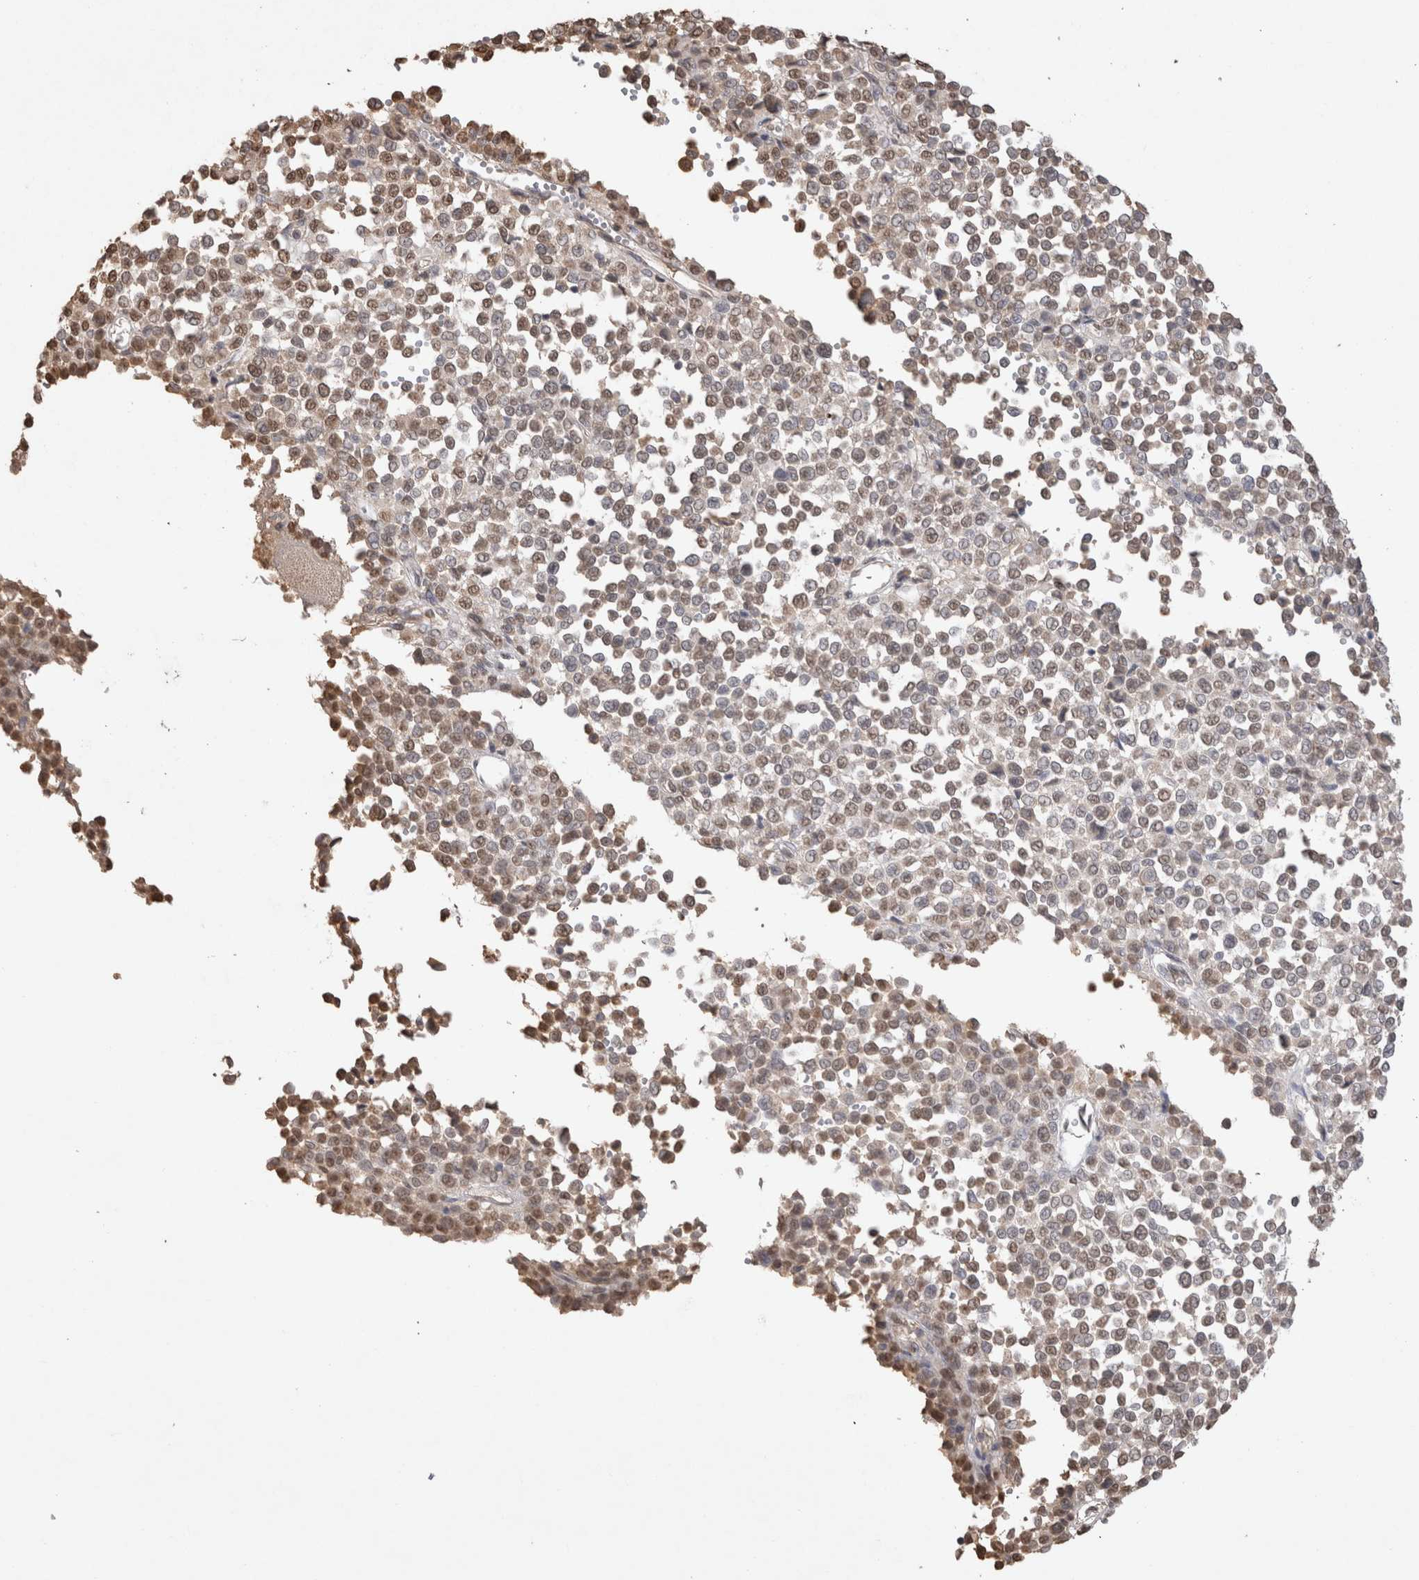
{"staining": {"intensity": "weak", "quantity": ">75%", "location": "nuclear"}, "tissue": "melanoma", "cell_type": "Tumor cells", "image_type": "cancer", "snomed": [{"axis": "morphology", "description": "Malignant melanoma, Metastatic site"}, {"axis": "topography", "description": "Pancreas"}], "caption": "Melanoma tissue demonstrates weak nuclear staining in approximately >75% of tumor cells, visualized by immunohistochemistry.", "gene": "MLX", "patient": {"sex": "female", "age": 30}}